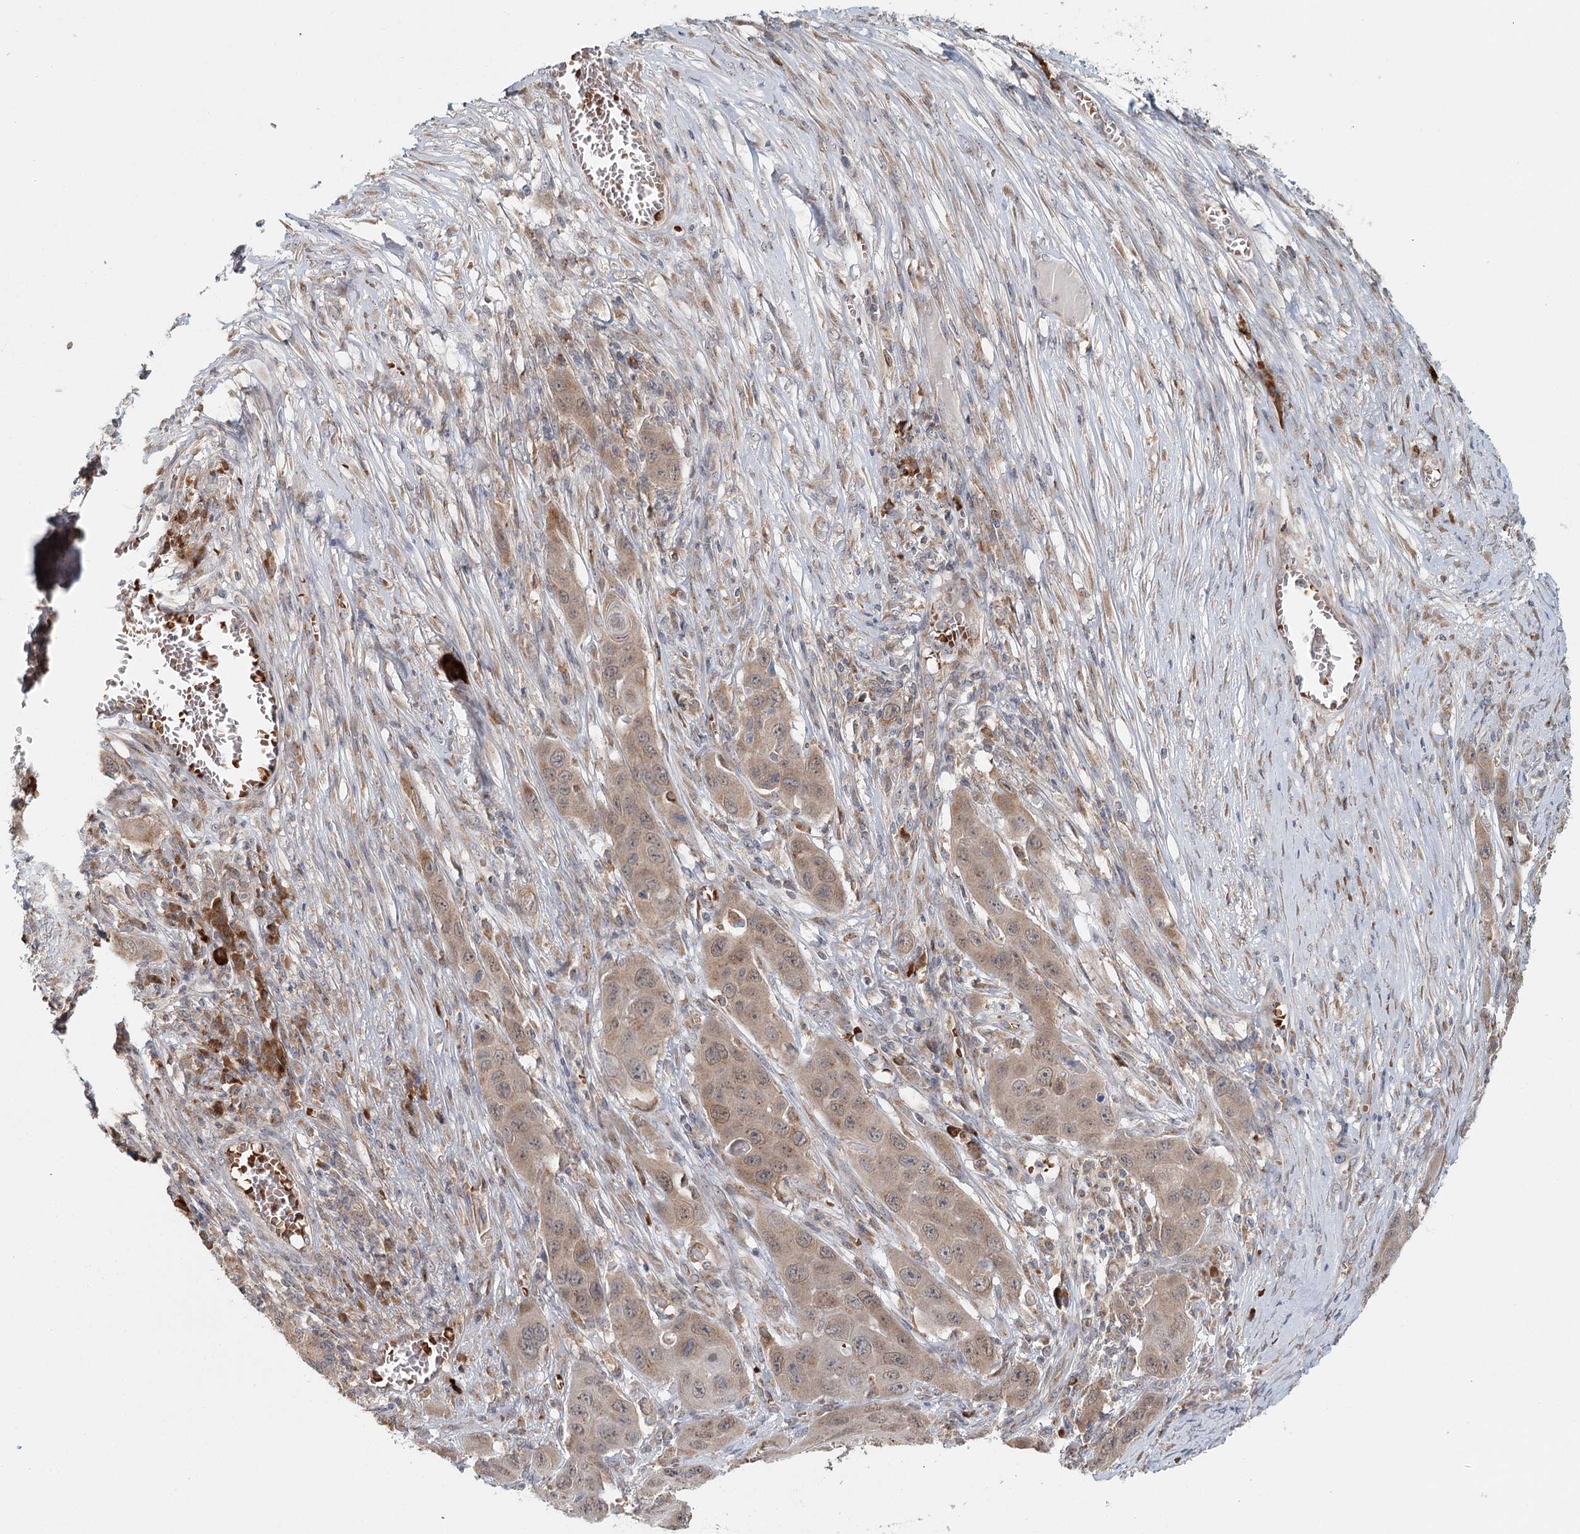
{"staining": {"intensity": "weak", "quantity": ">75%", "location": "cytoplasmic/membranous"}, "tissue": "skin cancer", "cell_type": "Tumor cells", "image_type": "cancer", "snomed": [{"axis": "morphology", "description": "Squamous cell carcinoma, NOS"}, {"axis": "topography", "description": "Skin"}], "caption": "Immunohistochemistry staining of squamous cell carcinoma (skin), which demonstrates low levels of weak cytoplasmic/membranous expression in approximately >75% of tumor cells indicating weak cytoplasmic/membranous protein expression. The staining was performed using DAB (3,3'-diaminobenzidine) (brown) for protein detection and nuclei were counterstained in hematoxylin (blue).", "gene": "ADK", "patient": {"sex": "male", "age": 55}}